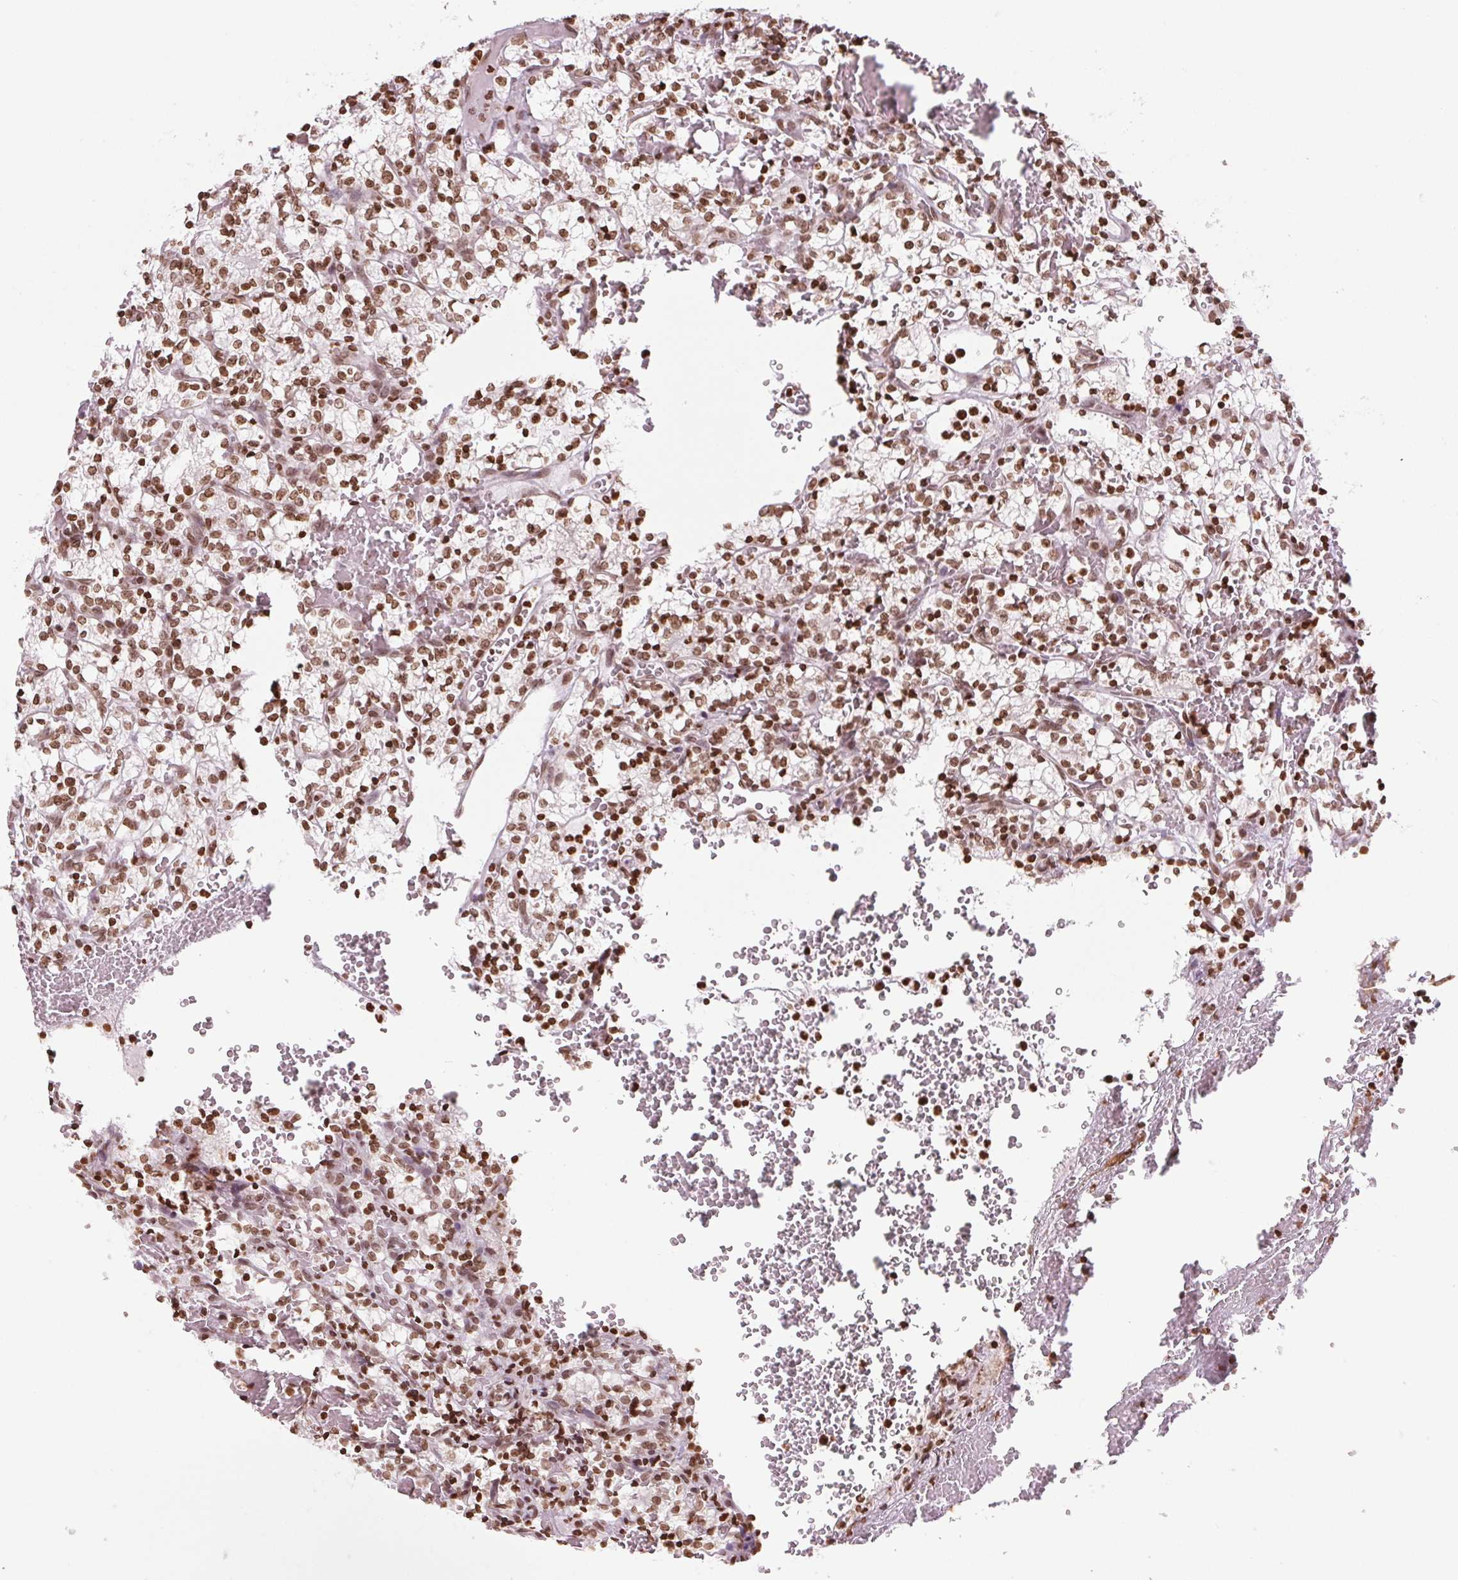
{"staining": {"intensity": "moderate", "quantity": ">75%", "location": "nuclear"}, "tissue": "renal cancer", "cell_type": "Tumor cells", "image_type": "cancer", "snomed": [{"axis": "morphology", "description": "Adenocarcinoma, NOS"}, {"axis": "topography", "description": "Kidney"}], "caption": "This micrograph exhibits IHC staining of renal adenocarcinoma, with medium moderate nuclear staining in about >75% of tumor cells.", "gene": "SMIM12", "patient": {"sex": "female", "age": 69}}